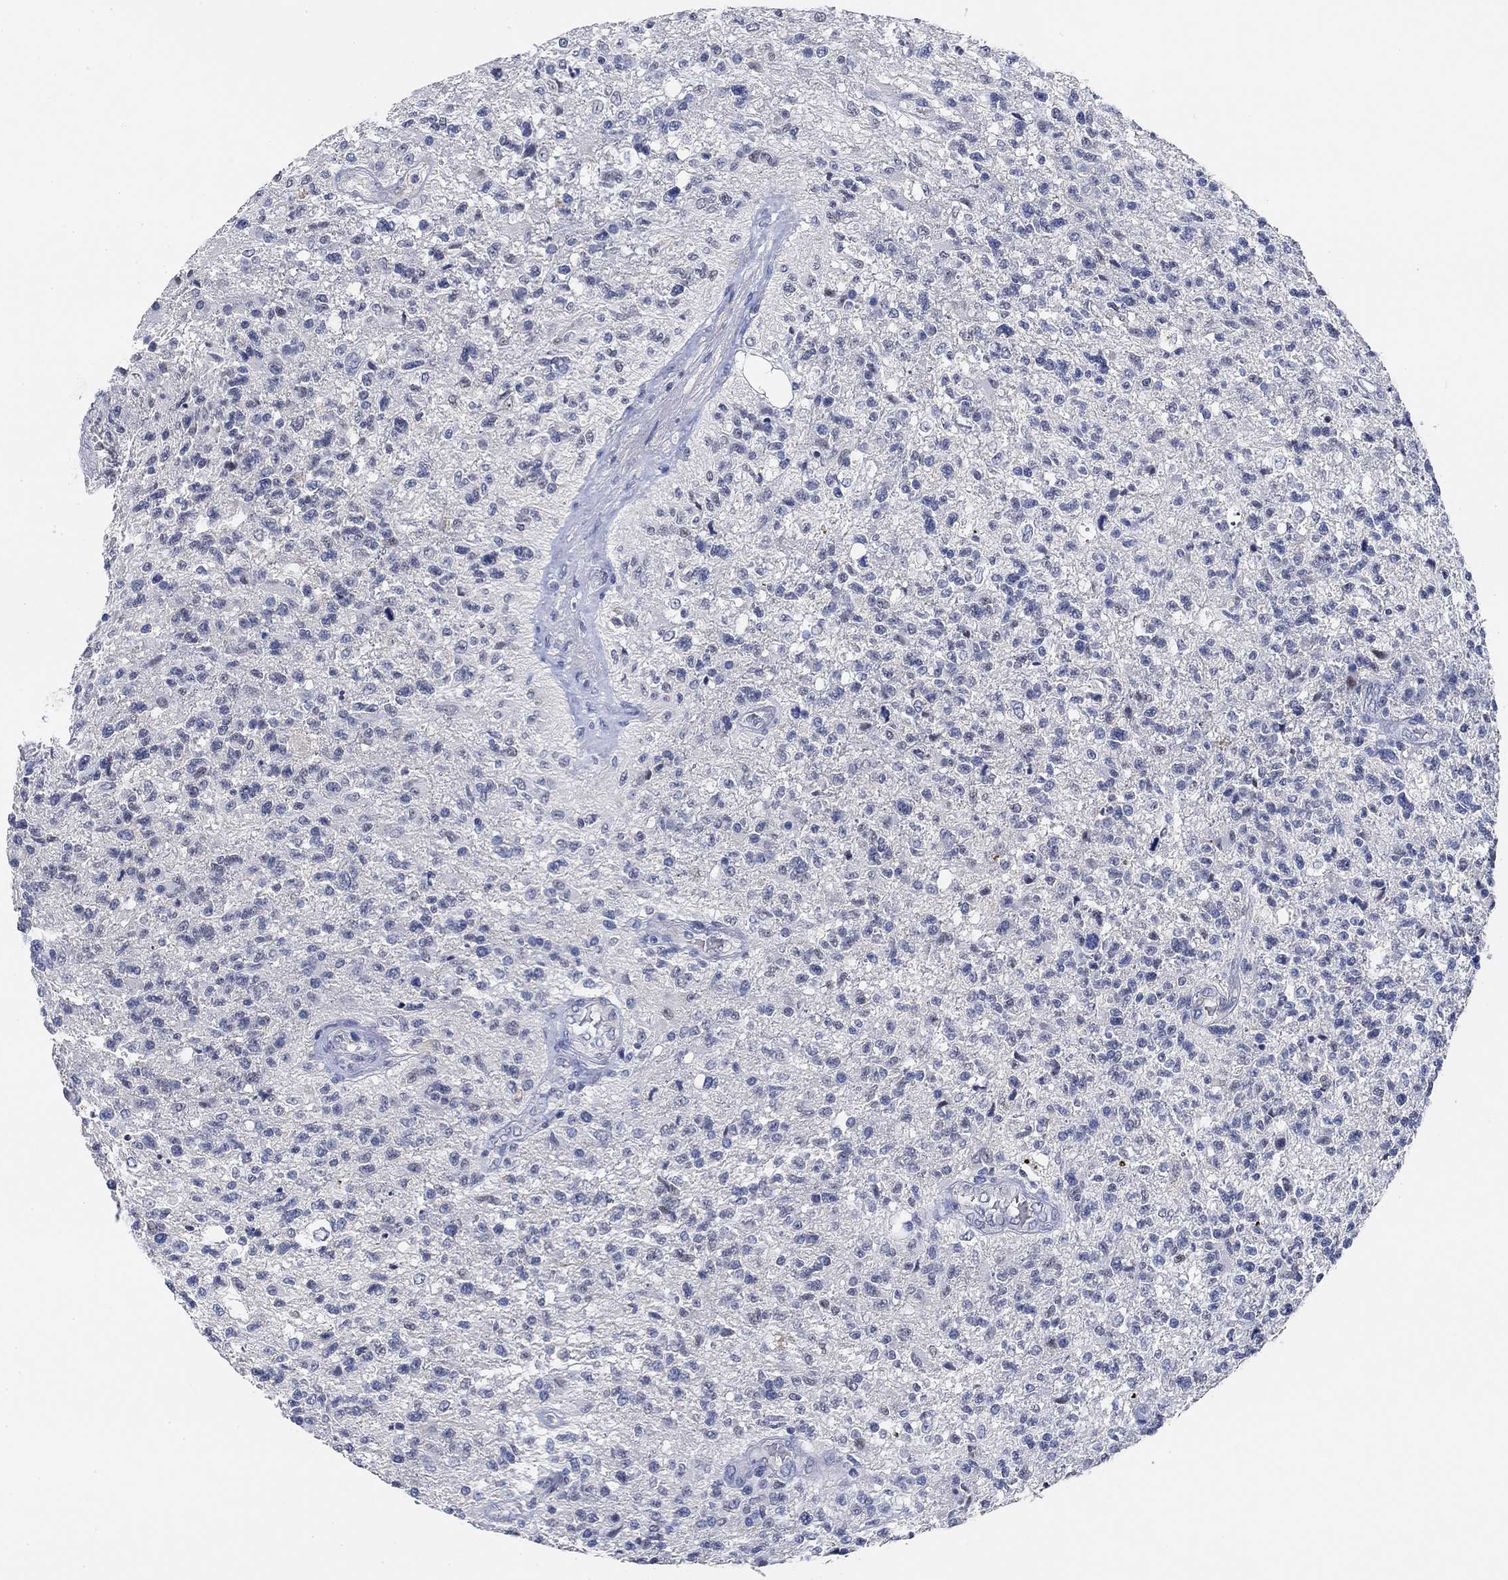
{"staining": {"intensity": "negative", "quantity": "none", "location": "none"}, "tissue": "glioma", "cell_type": "Tumor cells", "image_type": "cancer", "snomed": [{"axis": "morphology", "description": "Glioma, malignant, High grade"}, {"axis": "topography", "description": "Brain"}], "caption": "Immunohistochemical staining of human malignant high-grade glioma exhibits no significant staining in tumor cells. Brightfield microscopy of immunohistochemistry stained with DAB (brown) and hematoxylin (blue), captured at high magnification.", "gene": "PAX6", "patient": {"sex": "male", "age": 56}}